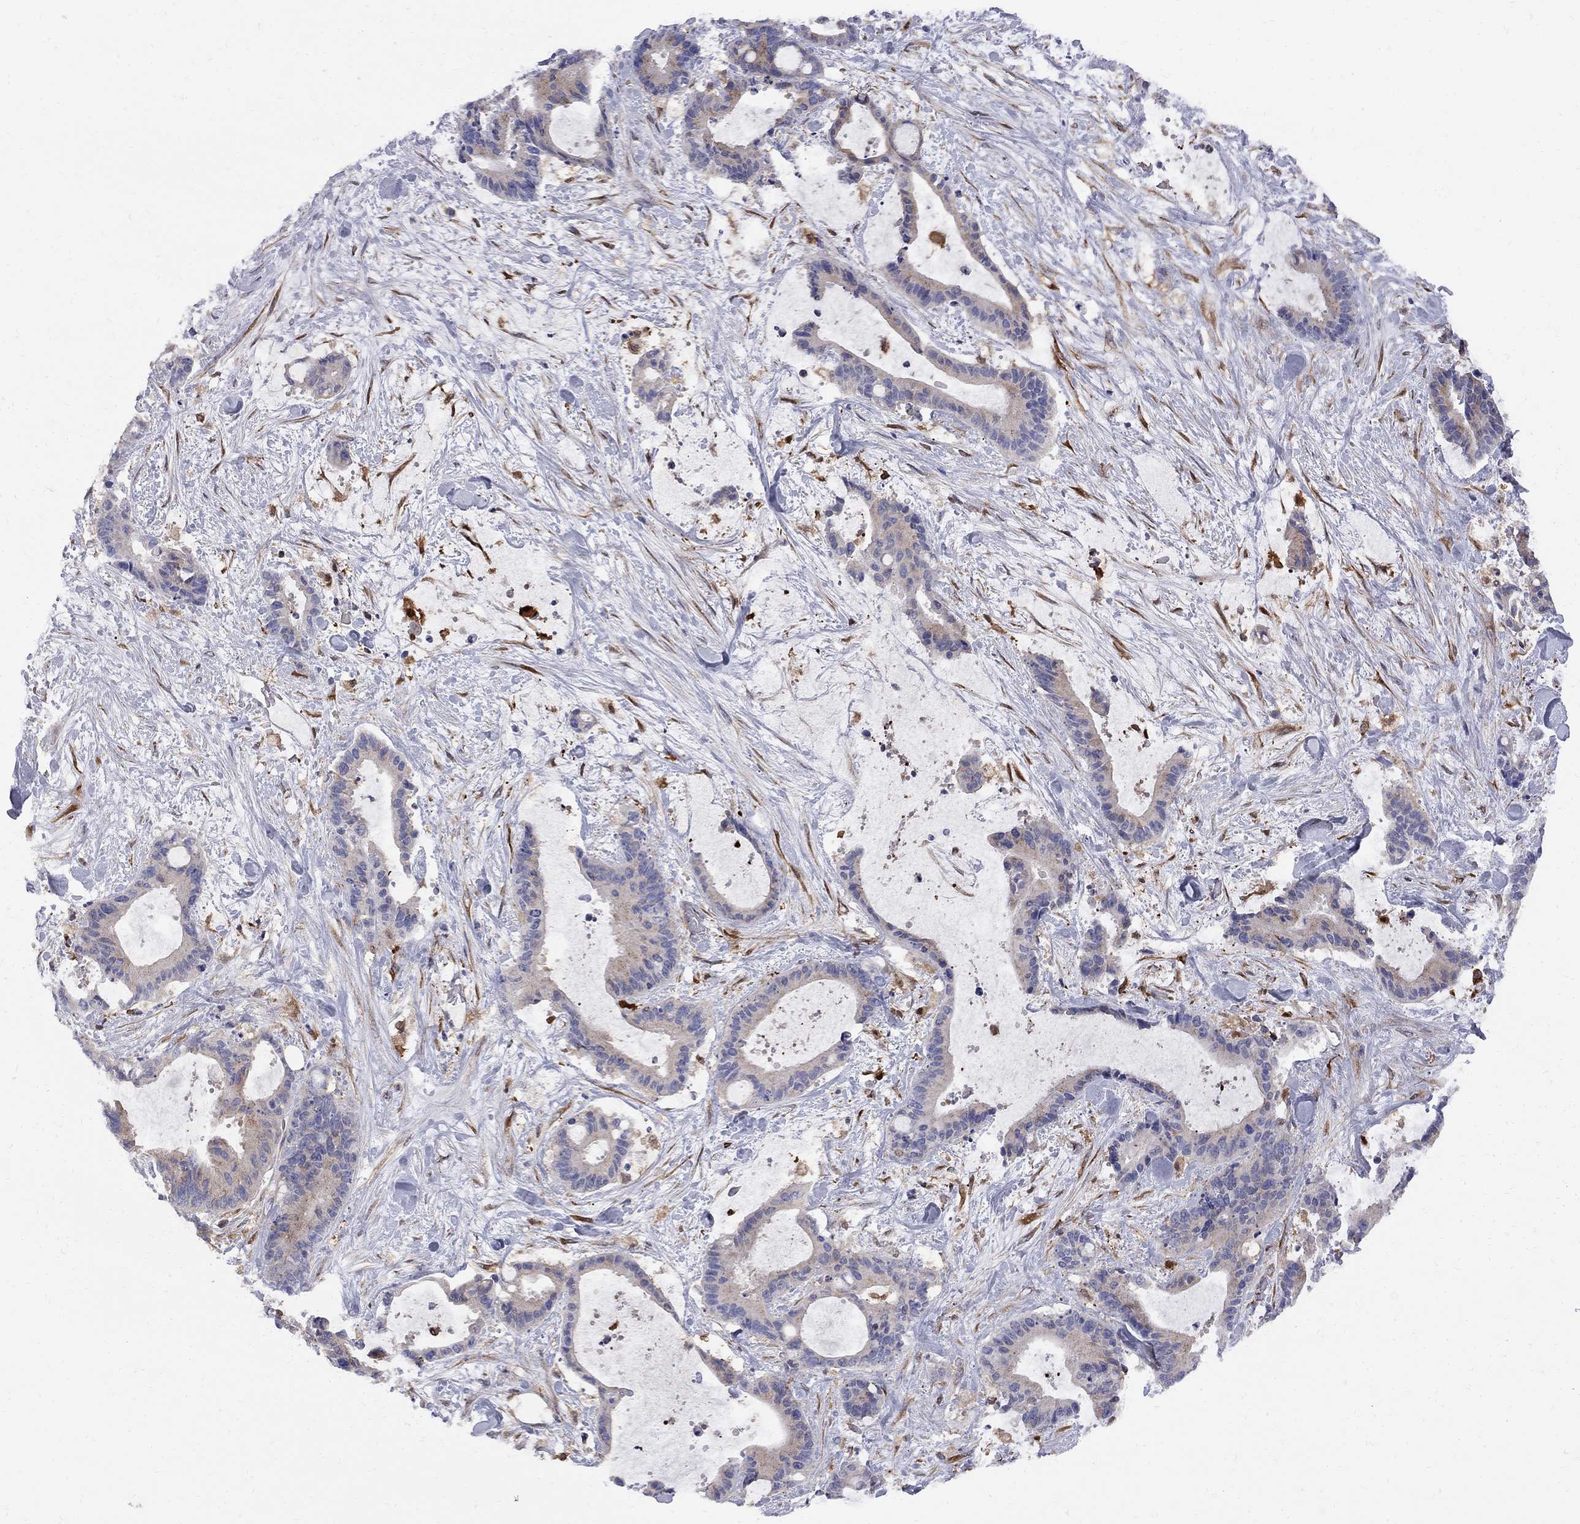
{"staining": {"intensity": "weak", "quantity": "<25%", "location": "cytoplasmic/membranous"}, "tissue": "liver cancer", "cell_type": "Tumor cells", "image_type": "cancer", "snomed": [{"axis": "morphology", "description": "Cholangiocarcinoma"}, {"axis": "topography", "description": "Liver"}], "caption": "Cholangiocarcinoma (liver) was stained to show a protein in brown. There is no significant positivity in tumor cells.", "gene": "MTHFR", "patient": {"sex": "female", "age": 73}}